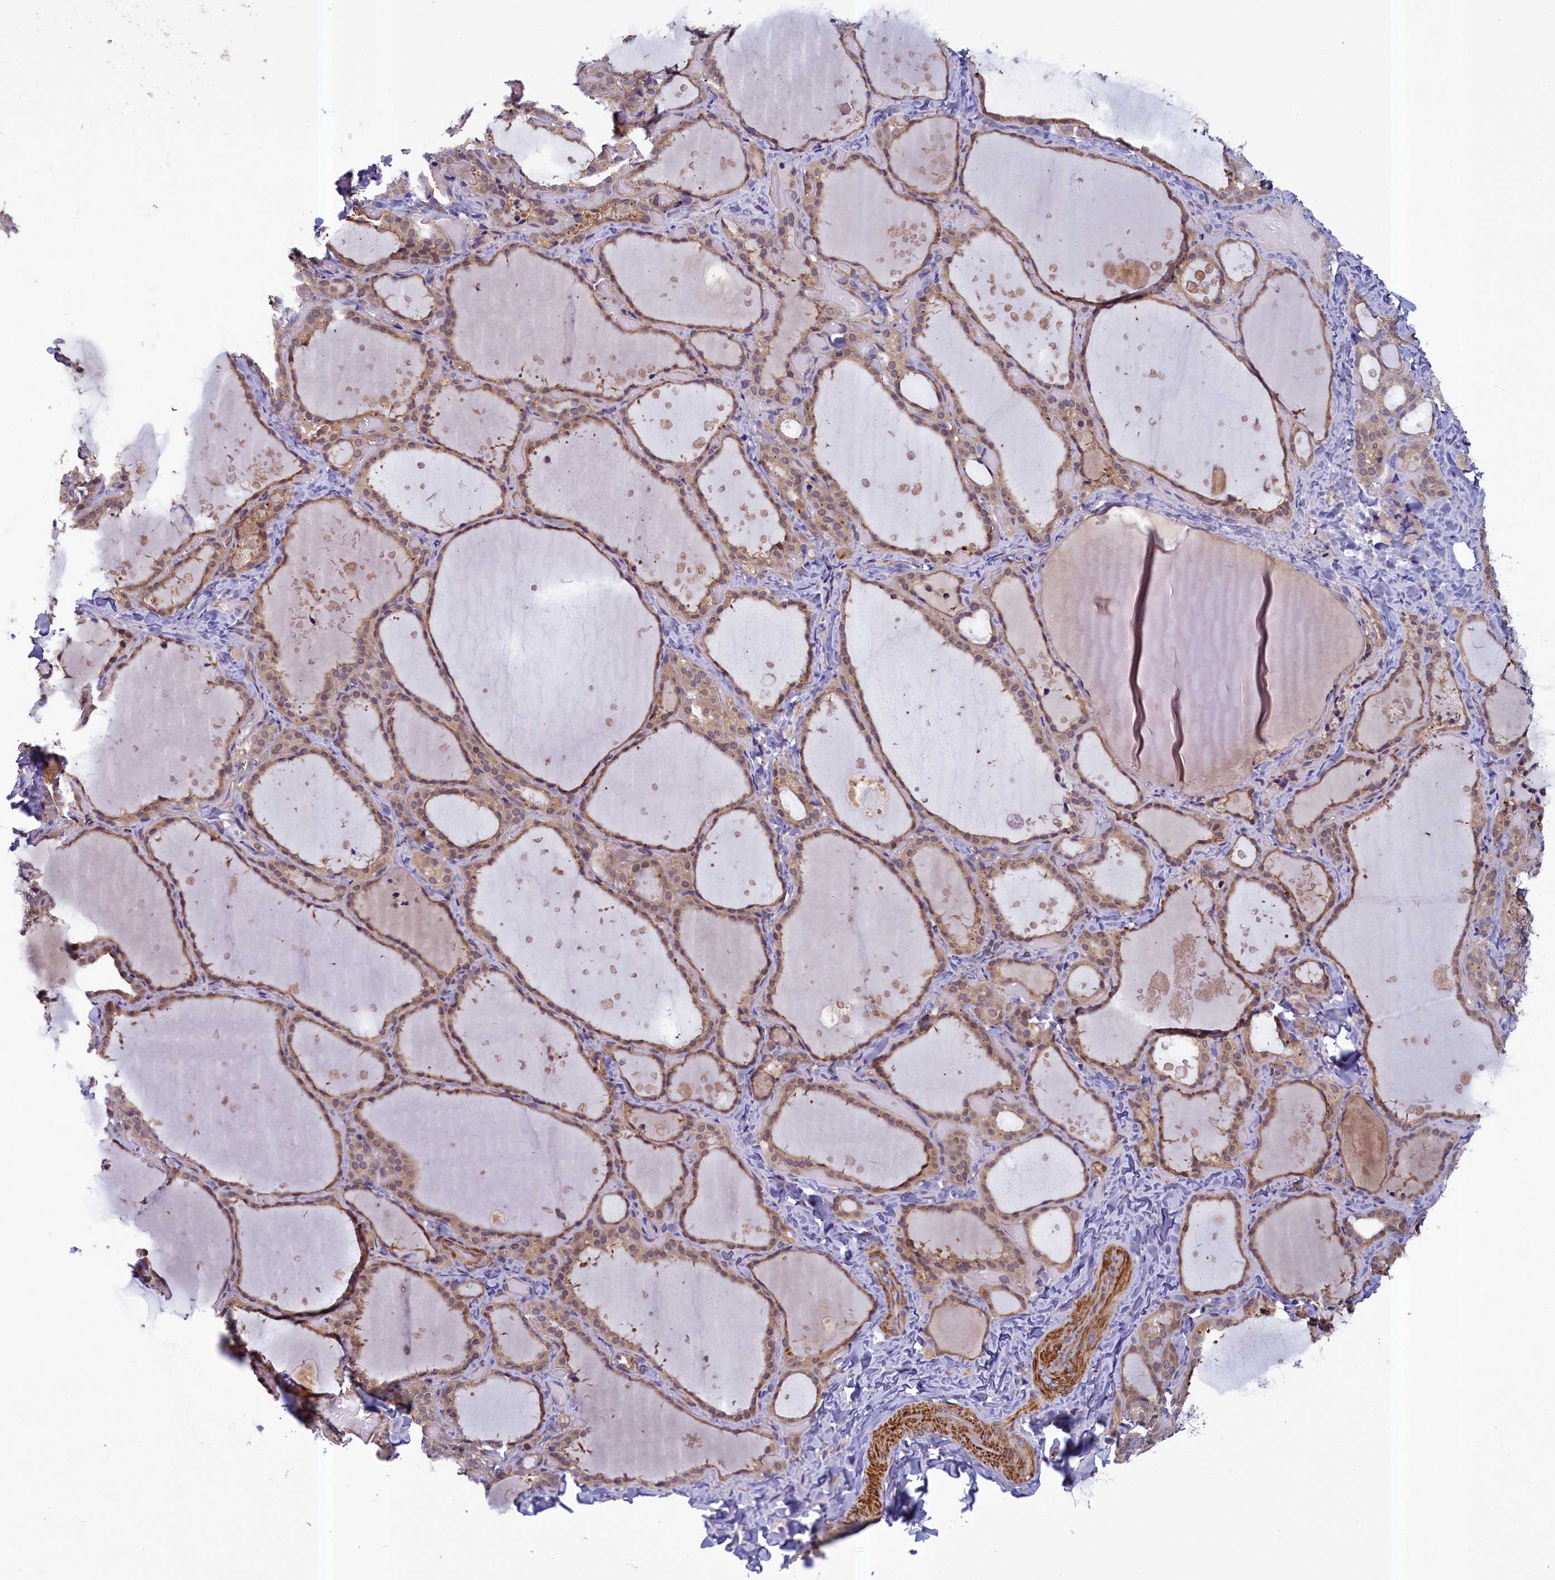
{"staining": {"intensity": "moderate", "quantity": ">75%", "location": "cytoplasmic/membranous"}, "tissue": "thyroid gland", "cell_type": "Glandular cells", "image_type": "normal", "snomed": [{"axis": "morphology", "description": "Normal tissue, NOS"}, {"axis": "topography", "description": "Thyroid gland"}], "caption": "Immunohistochemistry (IHC) of normal human thyroid gland demonstrates medium levels of moderate cytoplasmic/membranous staining in about >75% of glandular cells. The protein of interest is shown in brown color, while the nuclei are stained blue.", "gene": "NUBP1", "patient": {"sex": "female", "age": 44}}